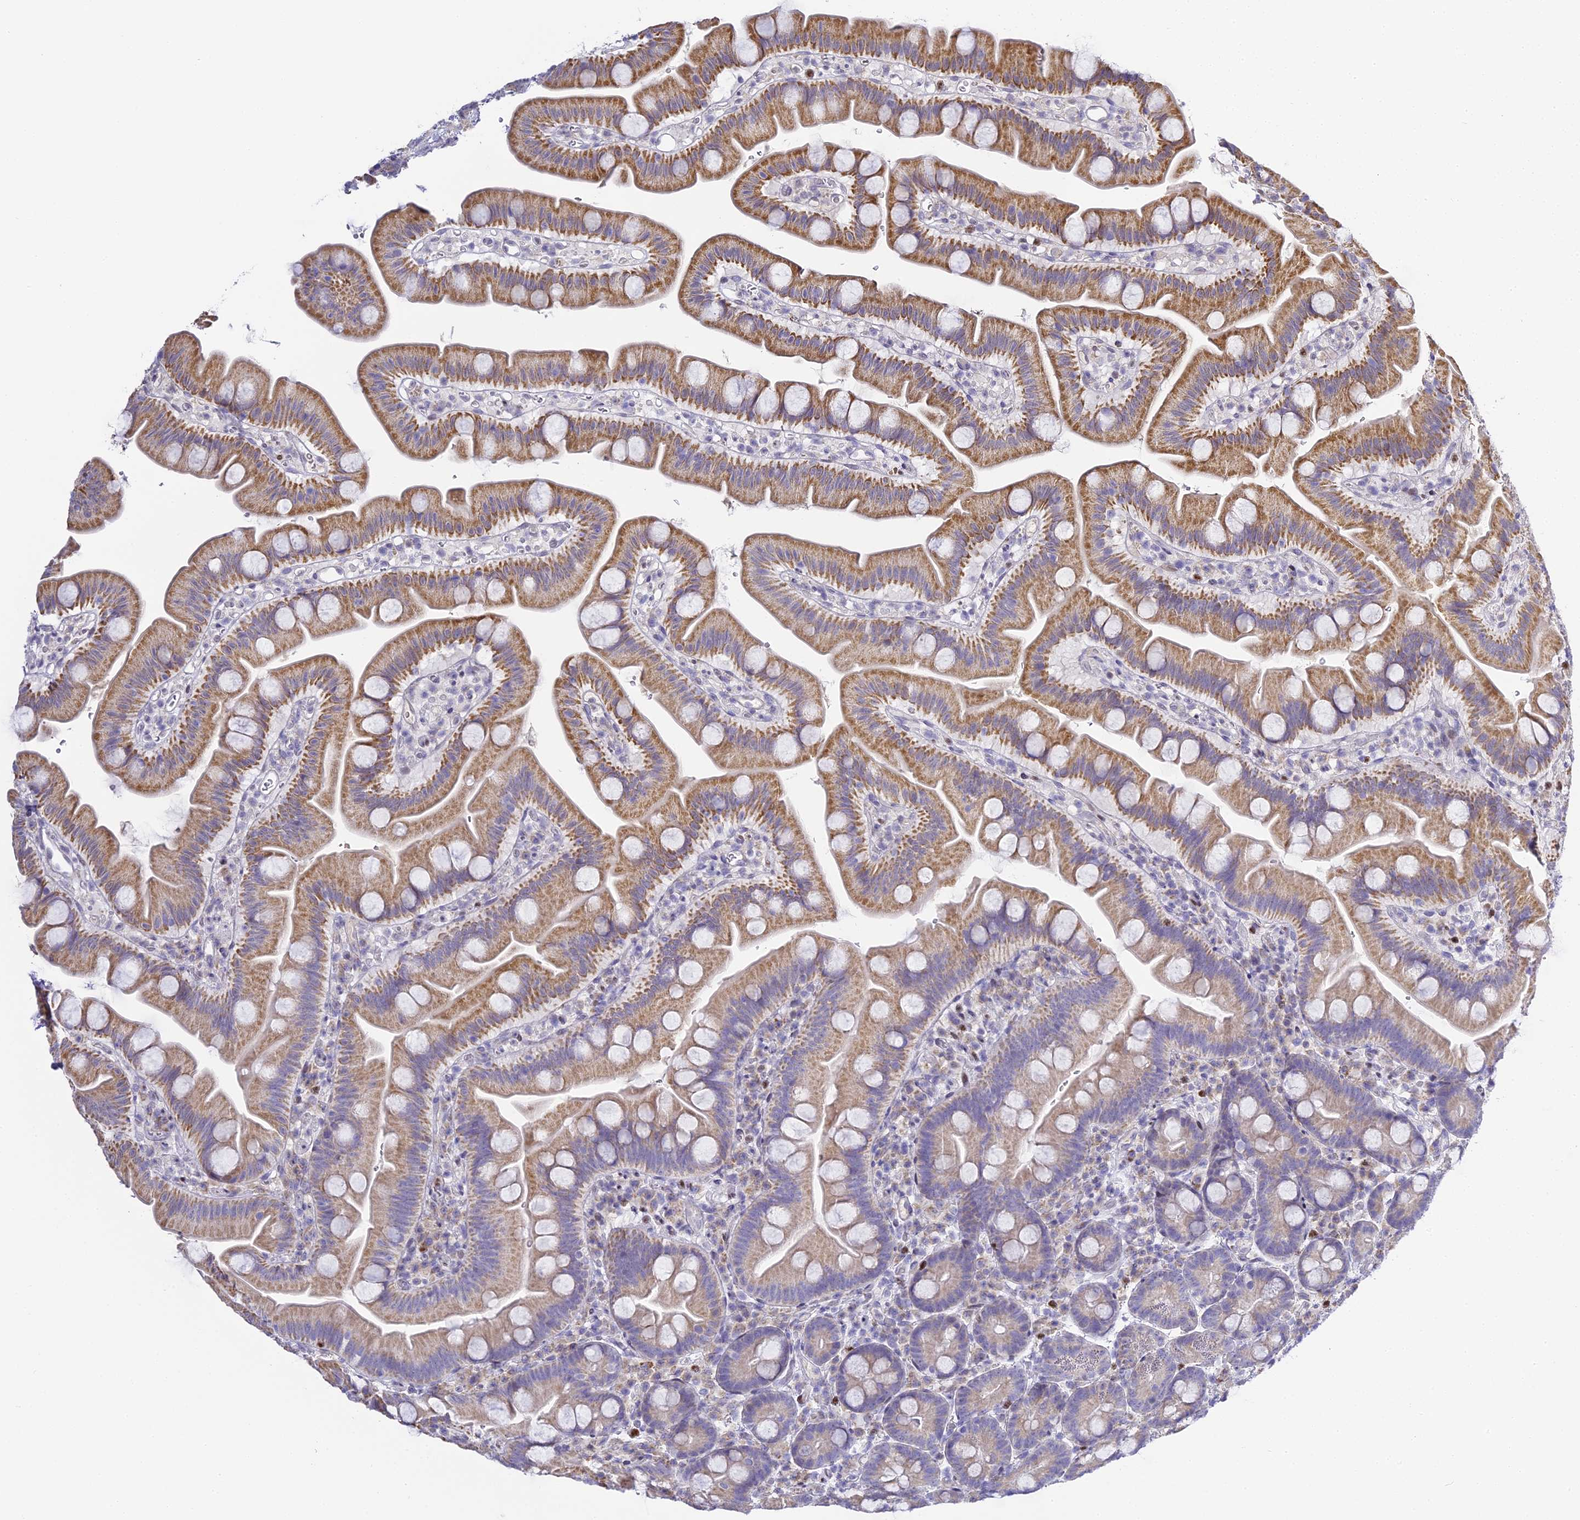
{"staining": {"intensity": "moderate", "quantity": "25%-75%", "location": "cytoplasmic/membranous"}, "tissue": "small intestine", "cell_type": "Glandular cells", "image_type": "normal", "snomed": [{"axis": "morphology", "description": "Normal tissue, NOS"}, {"axis": "topography", "description": "Small intestine"}], "caption": "Benign small intestine shows moderate cytoplasmic/membranous staining in approximately 25%-75% of glandular cells.", "gene": "SERP1", "patient": {"sex": "female", "age": 68}}